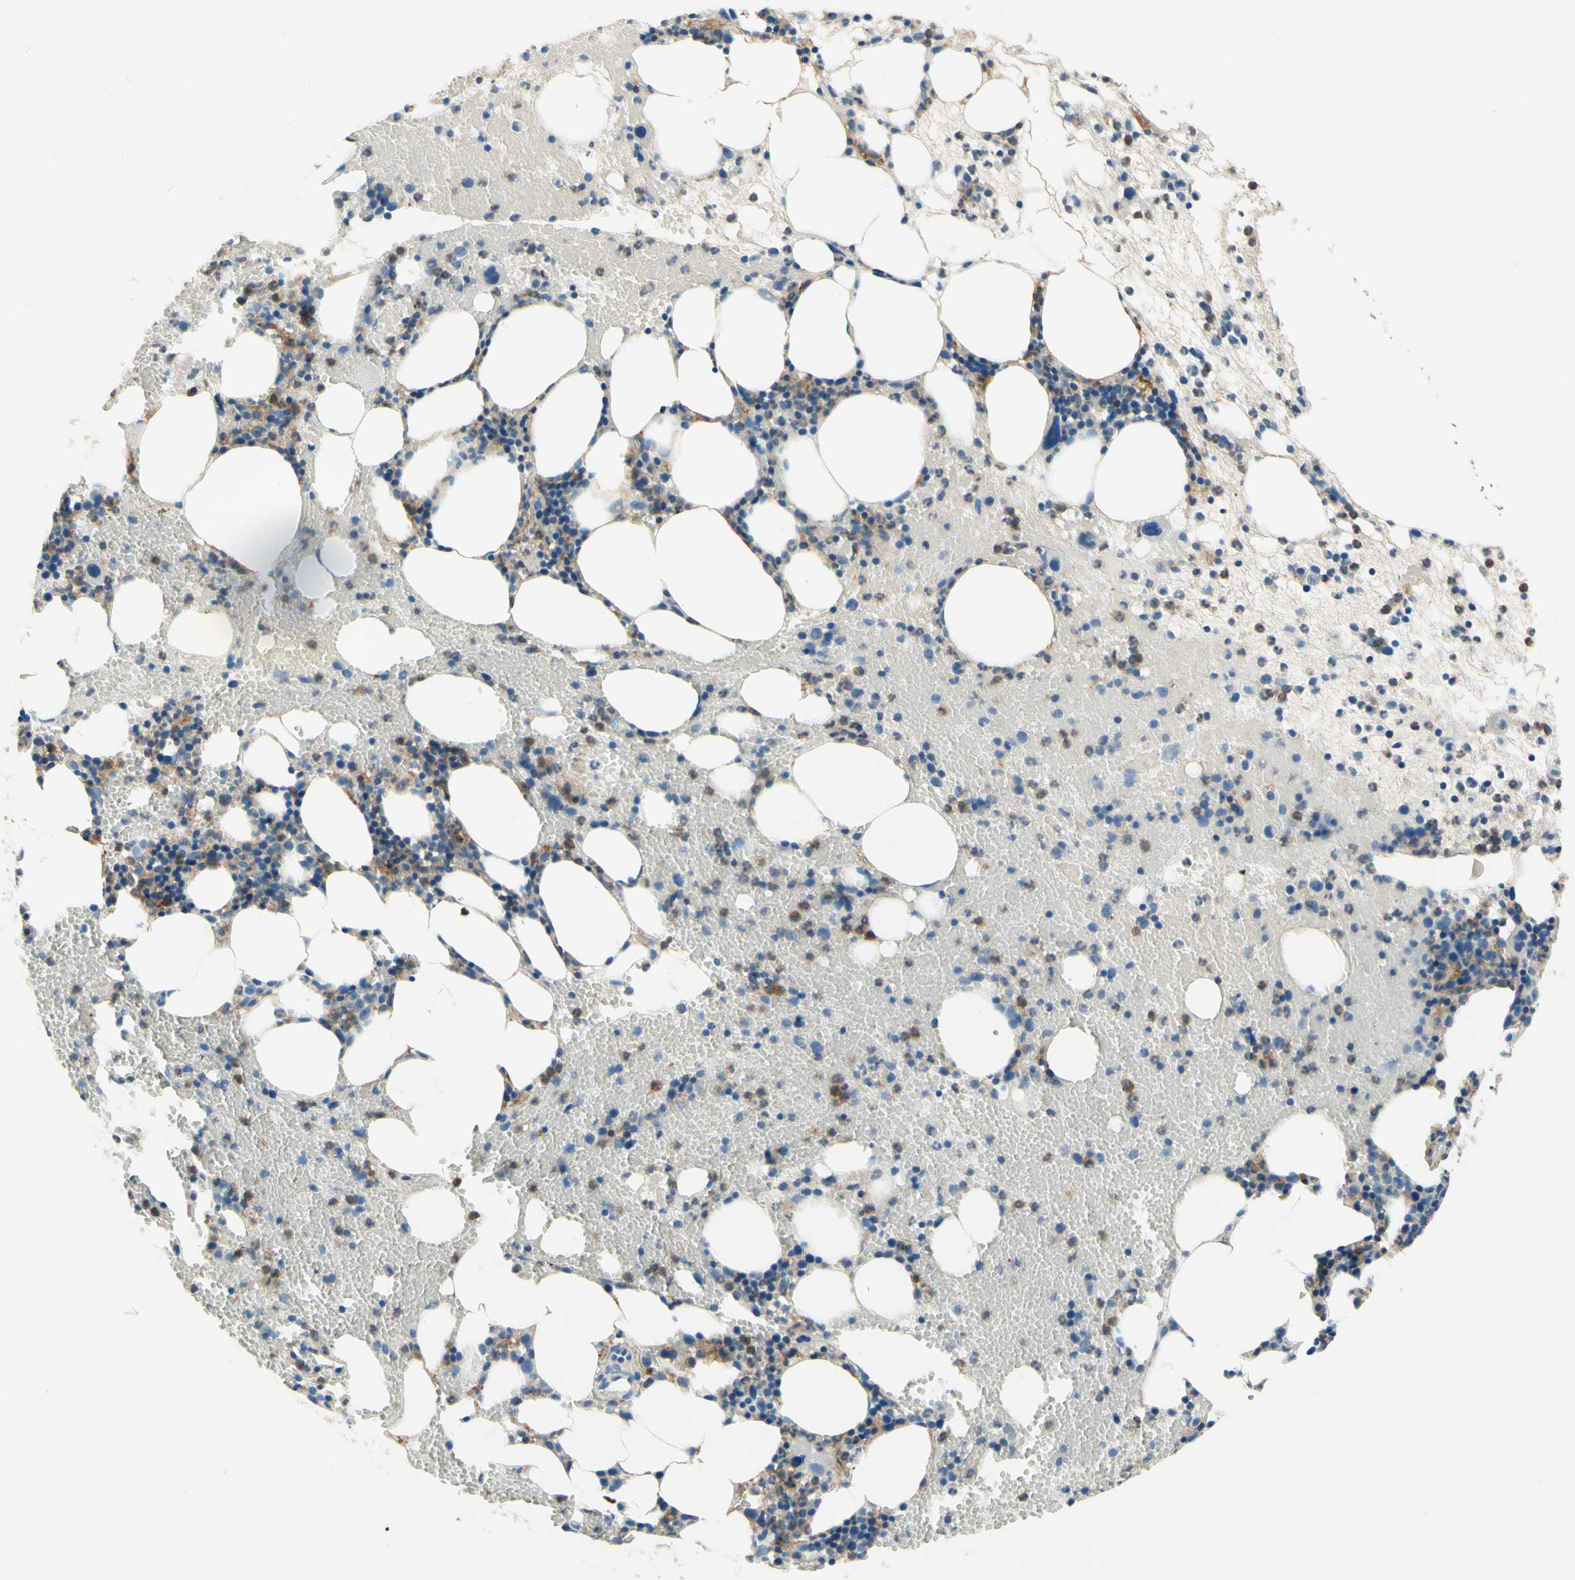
{"staining": {"intensity": "moderate", "quantity": "25%-75%", "location": "cytoplasmic/membranous"}, "tissue": "bone marrow", "cell_type": "Hematopoietic cells", "image_type": "normal", "snomed": [{"axis": "morphology", "description": "Normal tissue, NOS"}, {"axis": "morphology", "description": "Inflammation, NOS"}, {"axis": "topography", "description": "Bone marrow"}], "caption": "Bone marrow was stained to show a protein in brown. There is medium levels of moderate cytoplasmic/membranous staining in about 25%-75% of hematopoietic cells. (IHC, brightfield microscopy, high magnification).", "gene": "SIGLEC9", "patient": {"sex": "female", "age": 79}}